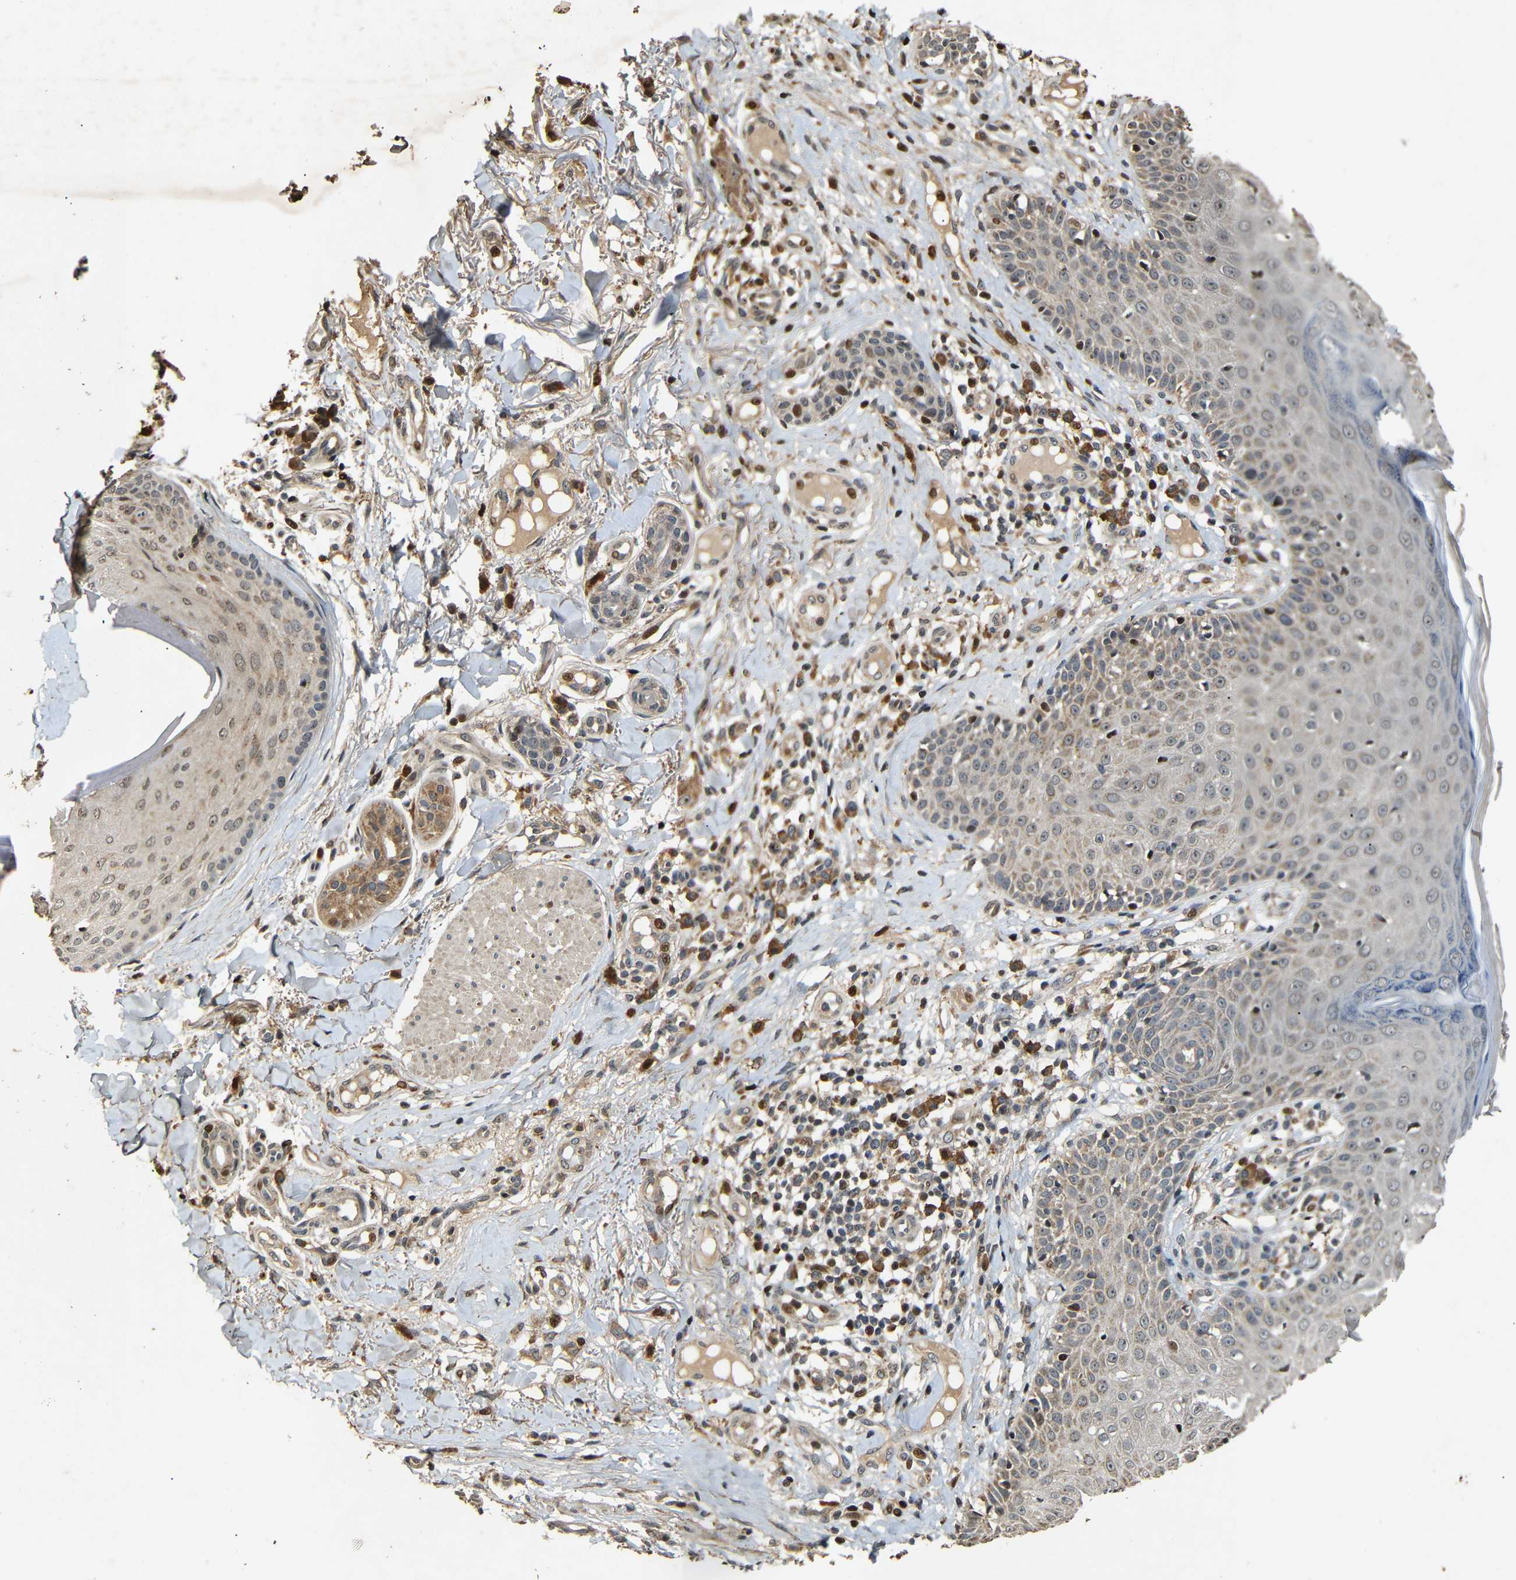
{"staining": {"intensity": "moderate", "quantity": "<25%", "location": "cytoplasmic/membranous"}, "tissue": "skin cancer", "cell_type": "Tumor cells", "image_type": "cancer", "snomed": [{"axis": "morphology", "description": "Normal tissue, NOS"}, {"axis": "morphology", "description": "Basal cell carcinoma"}, {"axis": "topography", "description": "Skin"}], "caption": "DAB immunohistochemical staining of human skin basal cell carcinoma shows moderate cytoplasmic/membranous protein positivity in approximately <25% of tumor cells.", "gene": "KAZALD1", "patient": {"sex": "male", "age": 52}}